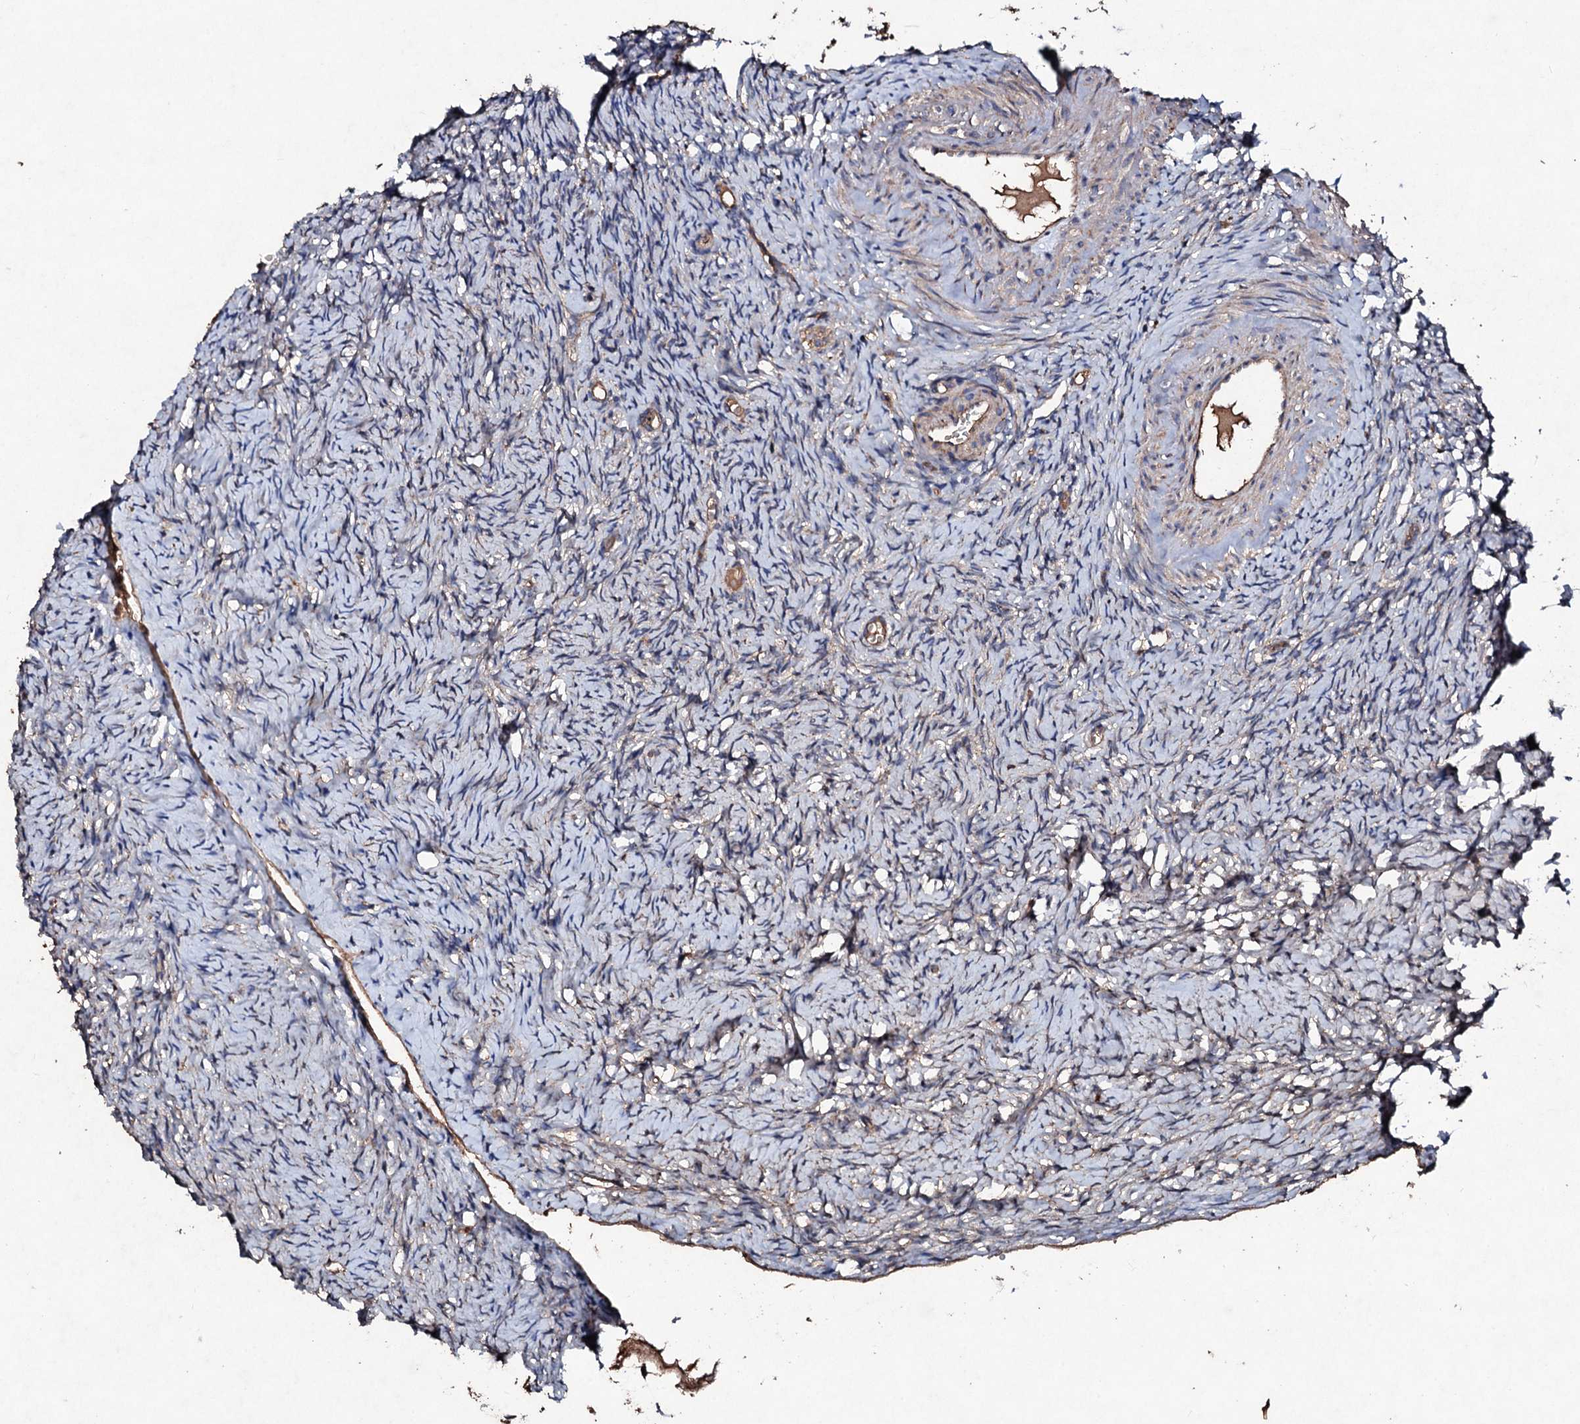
{"staining": {"intensity": "weak", "quantity": "<25%", "location": "cytoplasmic/membranous"}, "tissue": "ovary", "cell_type": "Ovarian stroma cells", "image_type": "normal", "snomed": [{"axis": "morphology", "description": "Normal tissue, NOS"}, {"axis": "topography", "description": "Ovary"}], "caption": "The IHC photomicrograph has no significant positivity in ovarian stroma cells of ovary.", "gene": "KERA", "patient": {"sex": "female", "age": 51}}